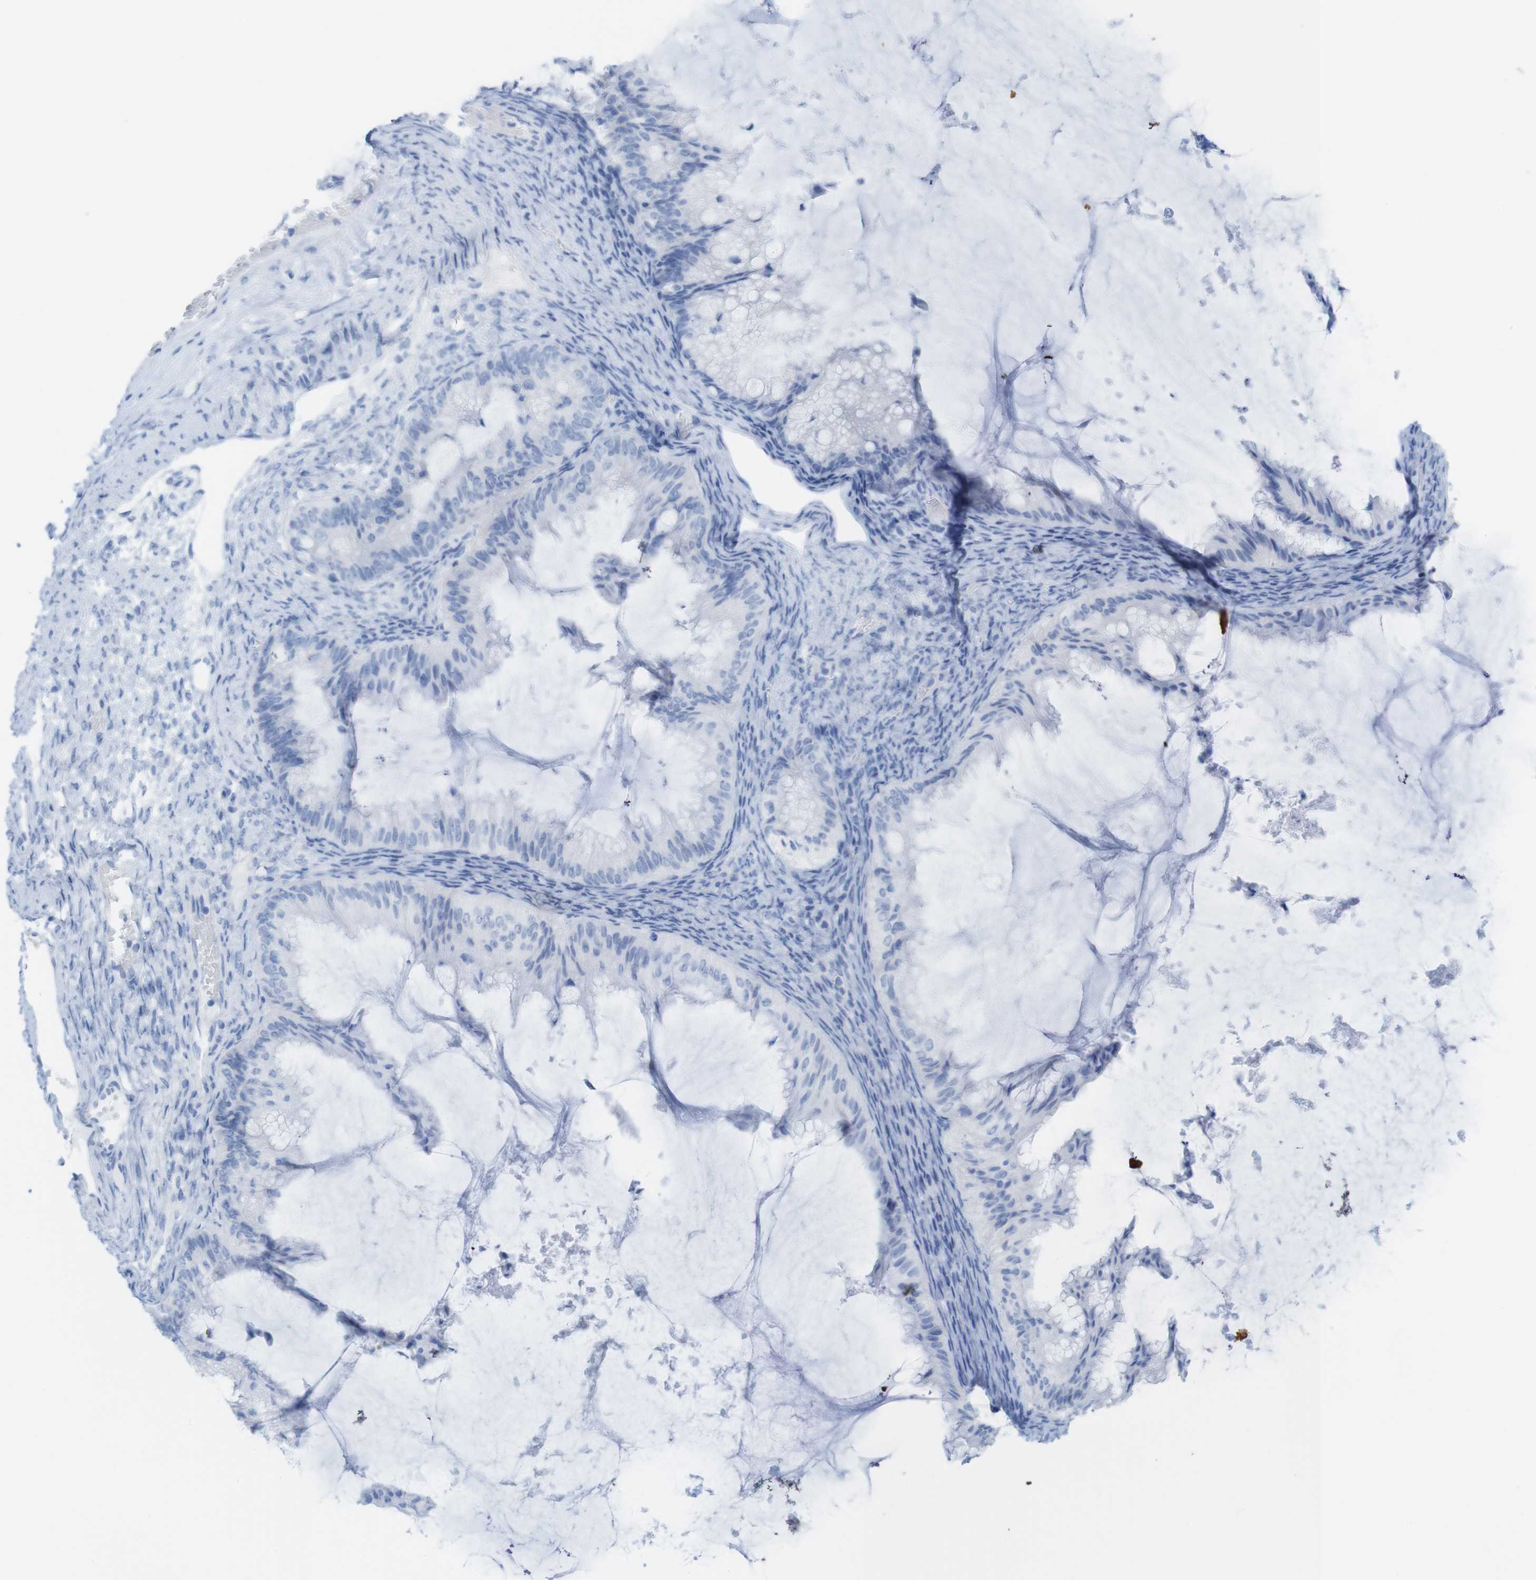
{"staining": {"intensity": "negative", "quantity": "none", "location": "none"}, "tissue": "ovarian cancer", "cell_type": "Tumor cells", "image_type": "cancer", "snomed": [{"axis": "morphology", "description": "Cystadenocarcinoma, mucinous, NOS"}, {"axis": "topography", "description": "Ovary"}], "caption": "Immunohistochemical staining of mucinous cystadenocarcinoma (ovarian) exhibits no significant expression in tumor cells. (DAB (3,3'-diaminobenzidine) immunohistochemistry visualized using brightfield microscopy, high magnification).", "gene": "MYH7", "patient": {"sex": "female", "age": 61}}